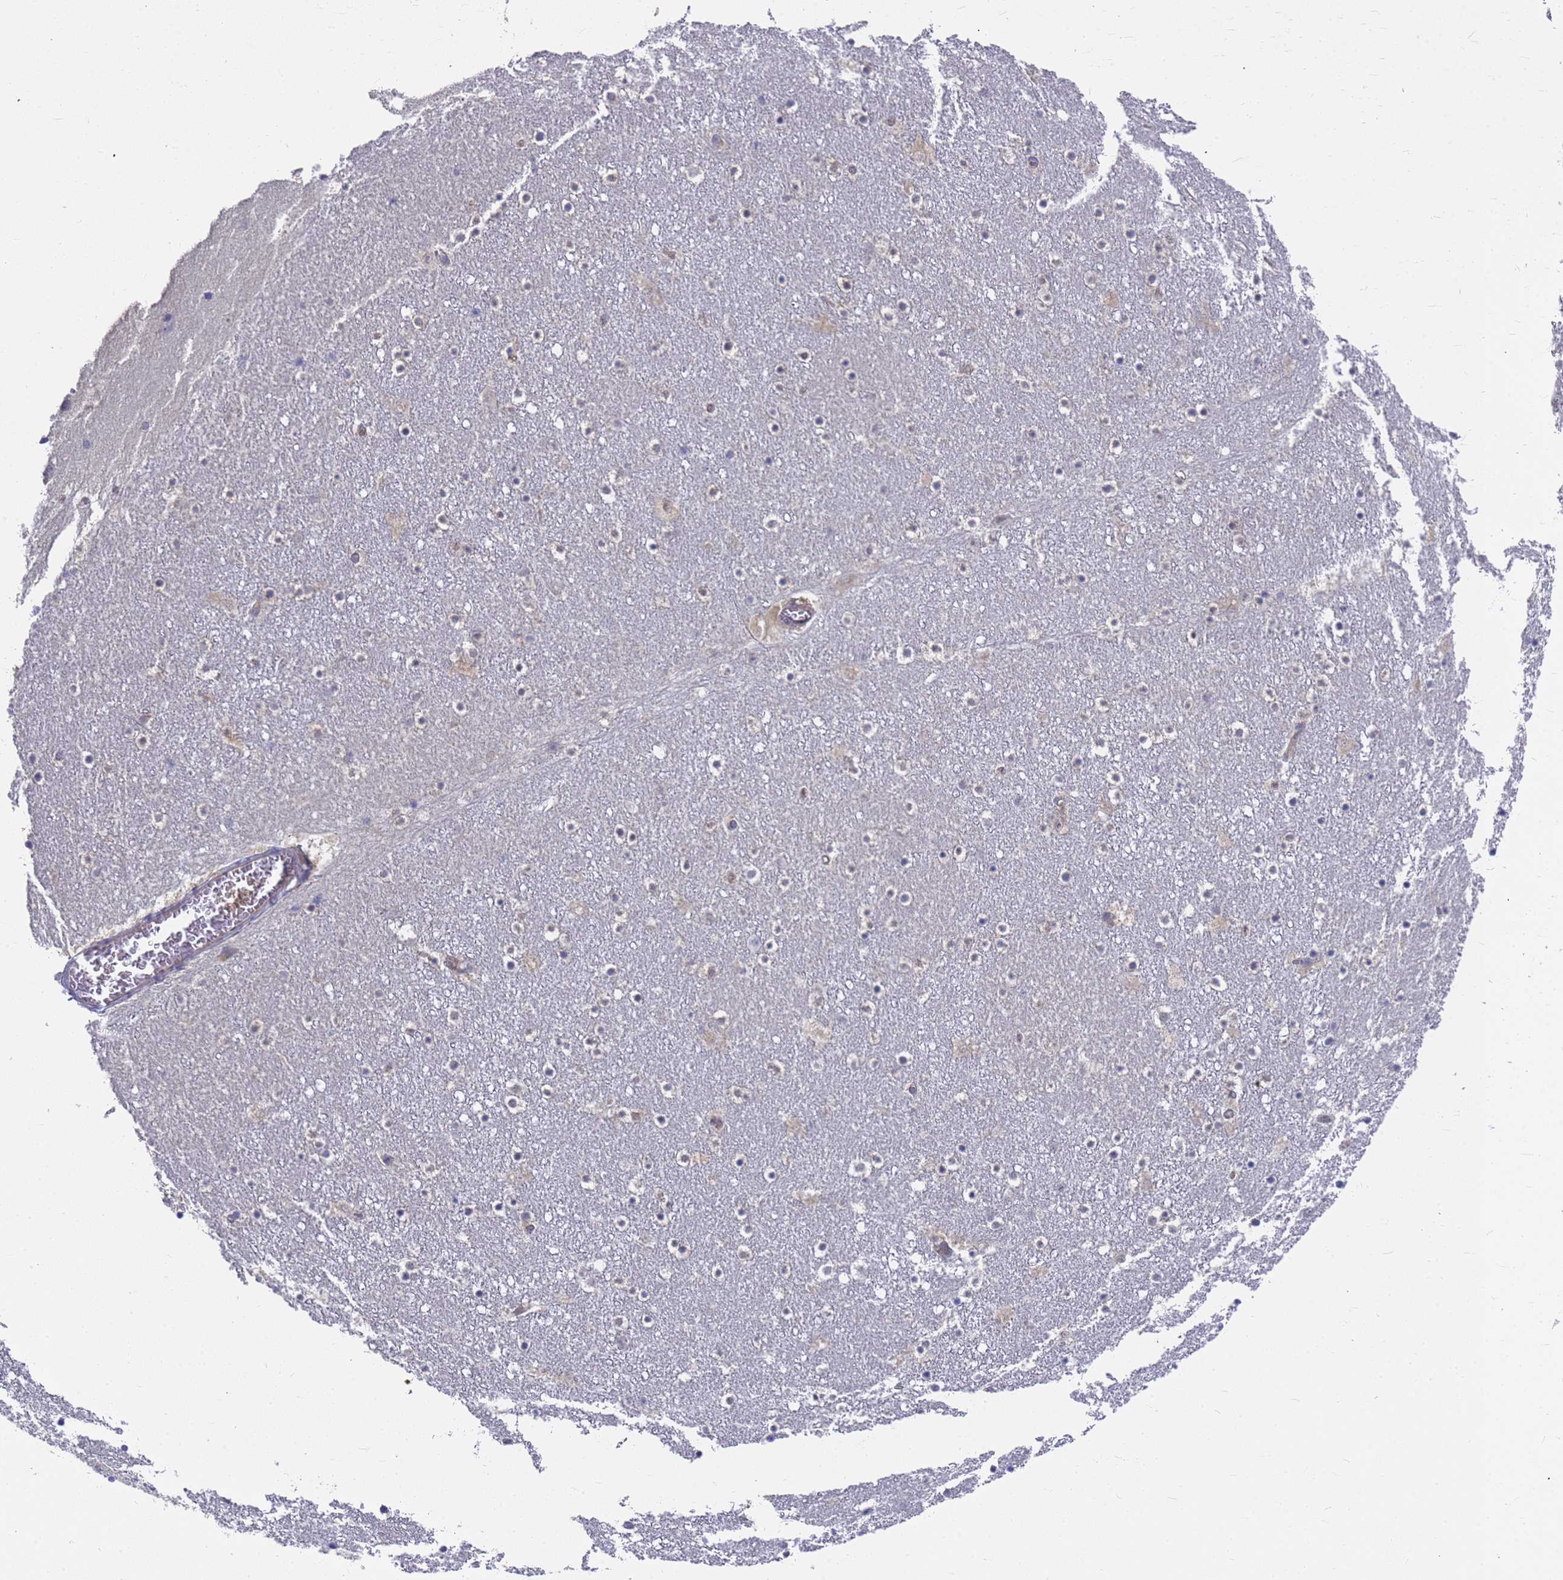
{"staining": {"intensity": "moderate", "quantity": "<25%", "location": "nuclear"}, "tissue": "caudate", "cell_type": "Glial cells", "image_type": "normal", "snomed": [{"axis": "morphology", "description": "Normal tissue, NOS"}, {"axis": "topography", "description": "Lateral ventricle wall"}], "caption": "Glial cells demonstrate moderate nuclear staining in about <25% of cells in benign caudate. (brown staining indicates protein expression, while blue staining denotes nuclei).", "gene": "SLC35E2B", "patient": {"sex": "male", "age": 45}}